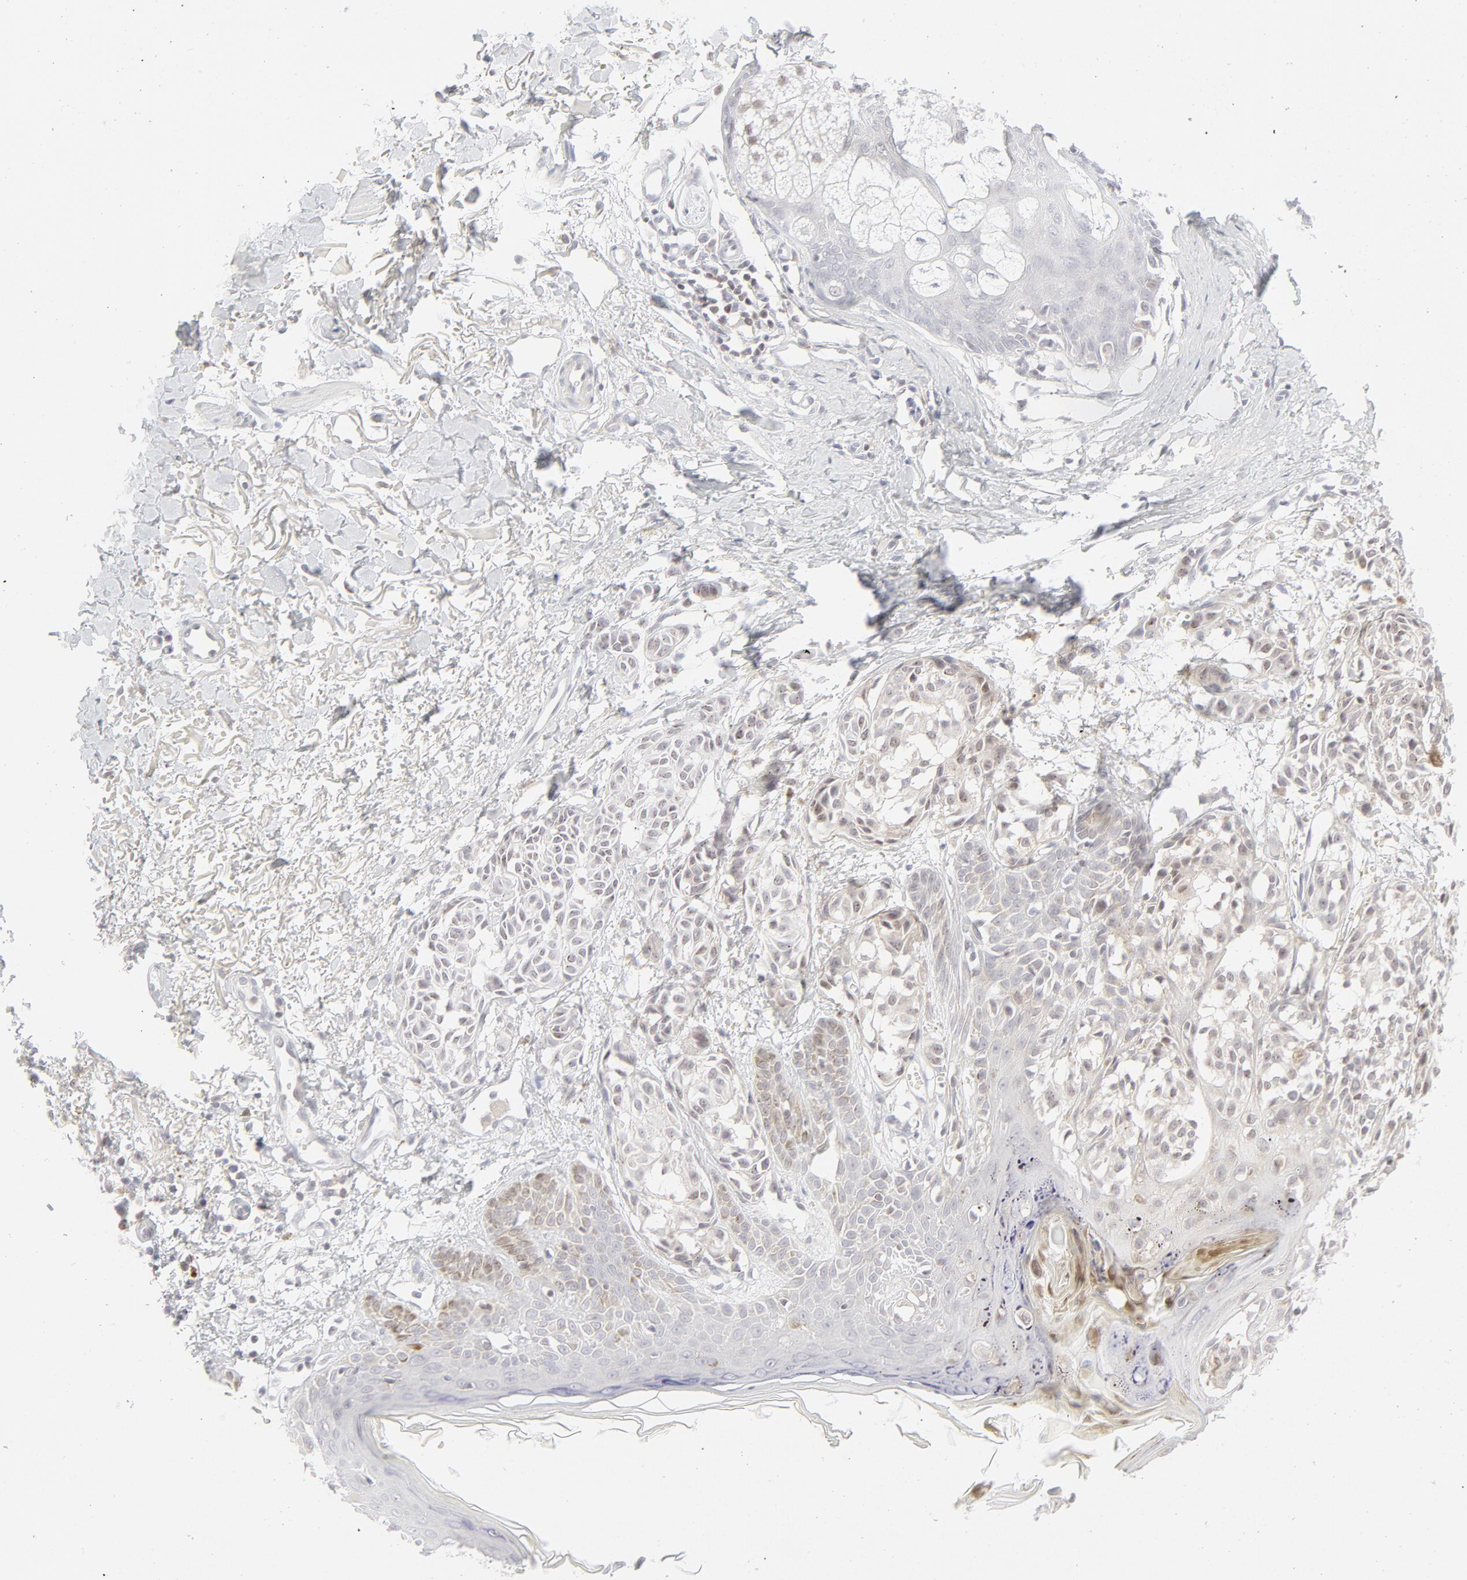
{"staining": {"intensity": "weak", "quantity": "25%-75%", "location": "cytoplasmic/membranous"}, "tissue": "melanoma", "cell_type": "Tumor cells", "image_type": "cancer", "snomed": [{"axis": "morphology", "description": "Malignant melanoma, NOS"}, {"axis": "topography", "description": "Skin"}], "caption": "Immunohistochemistry (IHC) (DAB) staining of malignant melanoma reveals weak cytoplasmic/membranous protein positivity in about 25%-75% of tumor cells.", "gene": "PRKCB", "patient": {"sex": "male", "age": 76}}